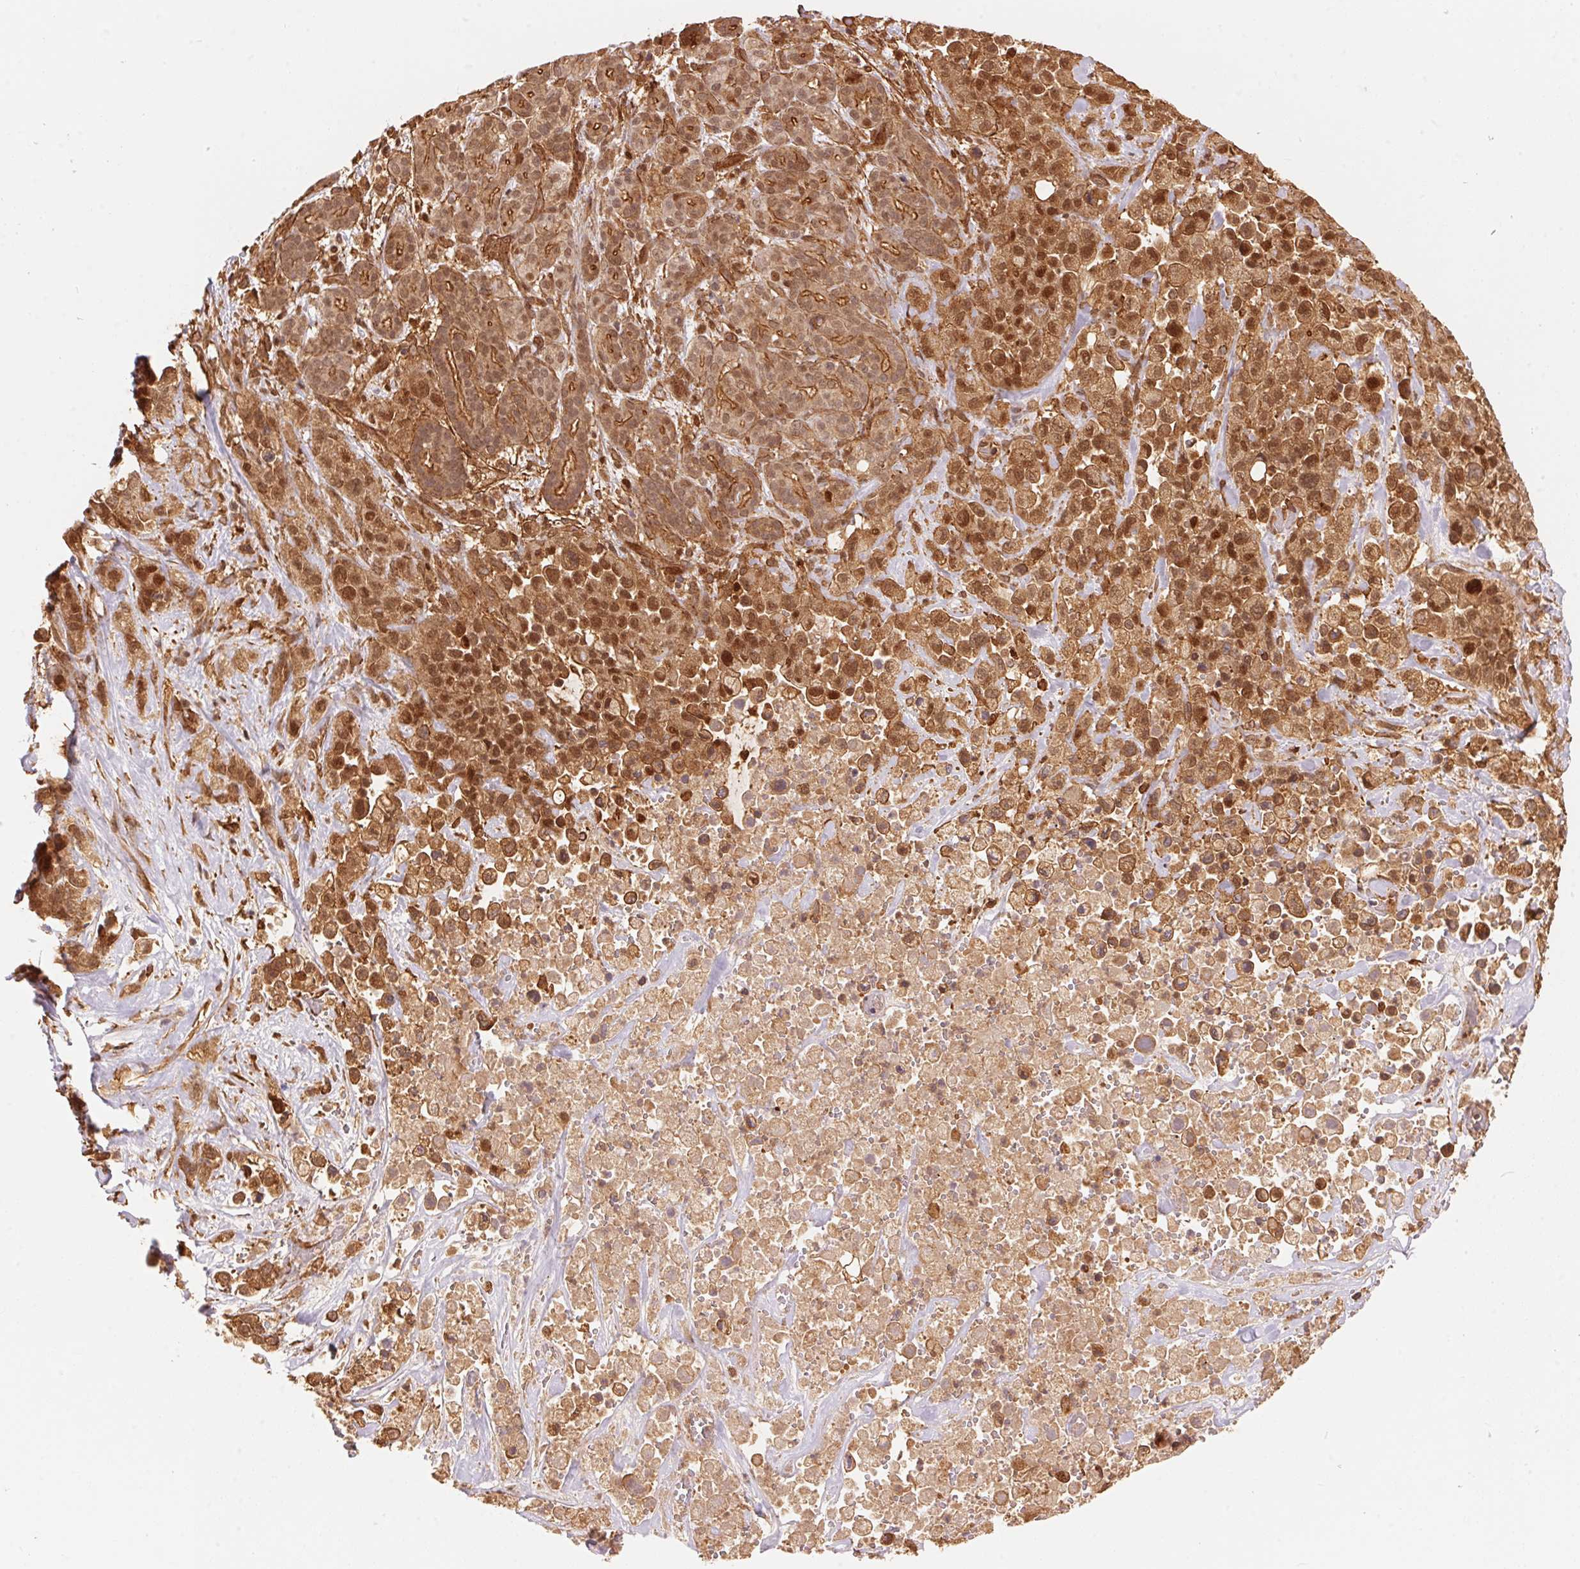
{"staining": {"intensity": "moderate", "quantity": ">75%", "location": "cytoplasmic/membranous,nuclear"}, "tissue": "pancreatic cancer", "cell_type": "Tumor cells", "image_type": "cancer", "snomed": [{"axis": "morphology", "description": "Adenocarcinoma, NOS"}, {"axis": "topography", "description": "Pancreas"}], "caption": "A brown stain shows moderate cytoplasmic/membranous and nuclear positivity of a protein in human pancreatic cancer tumor cells. The staining was performed using DAB, with brown indicating positive protein expression. Nuclei are stained blue with hematoxylin.", "gene": "TNIP2", "patient": {"sex": "male", "age": 44}}